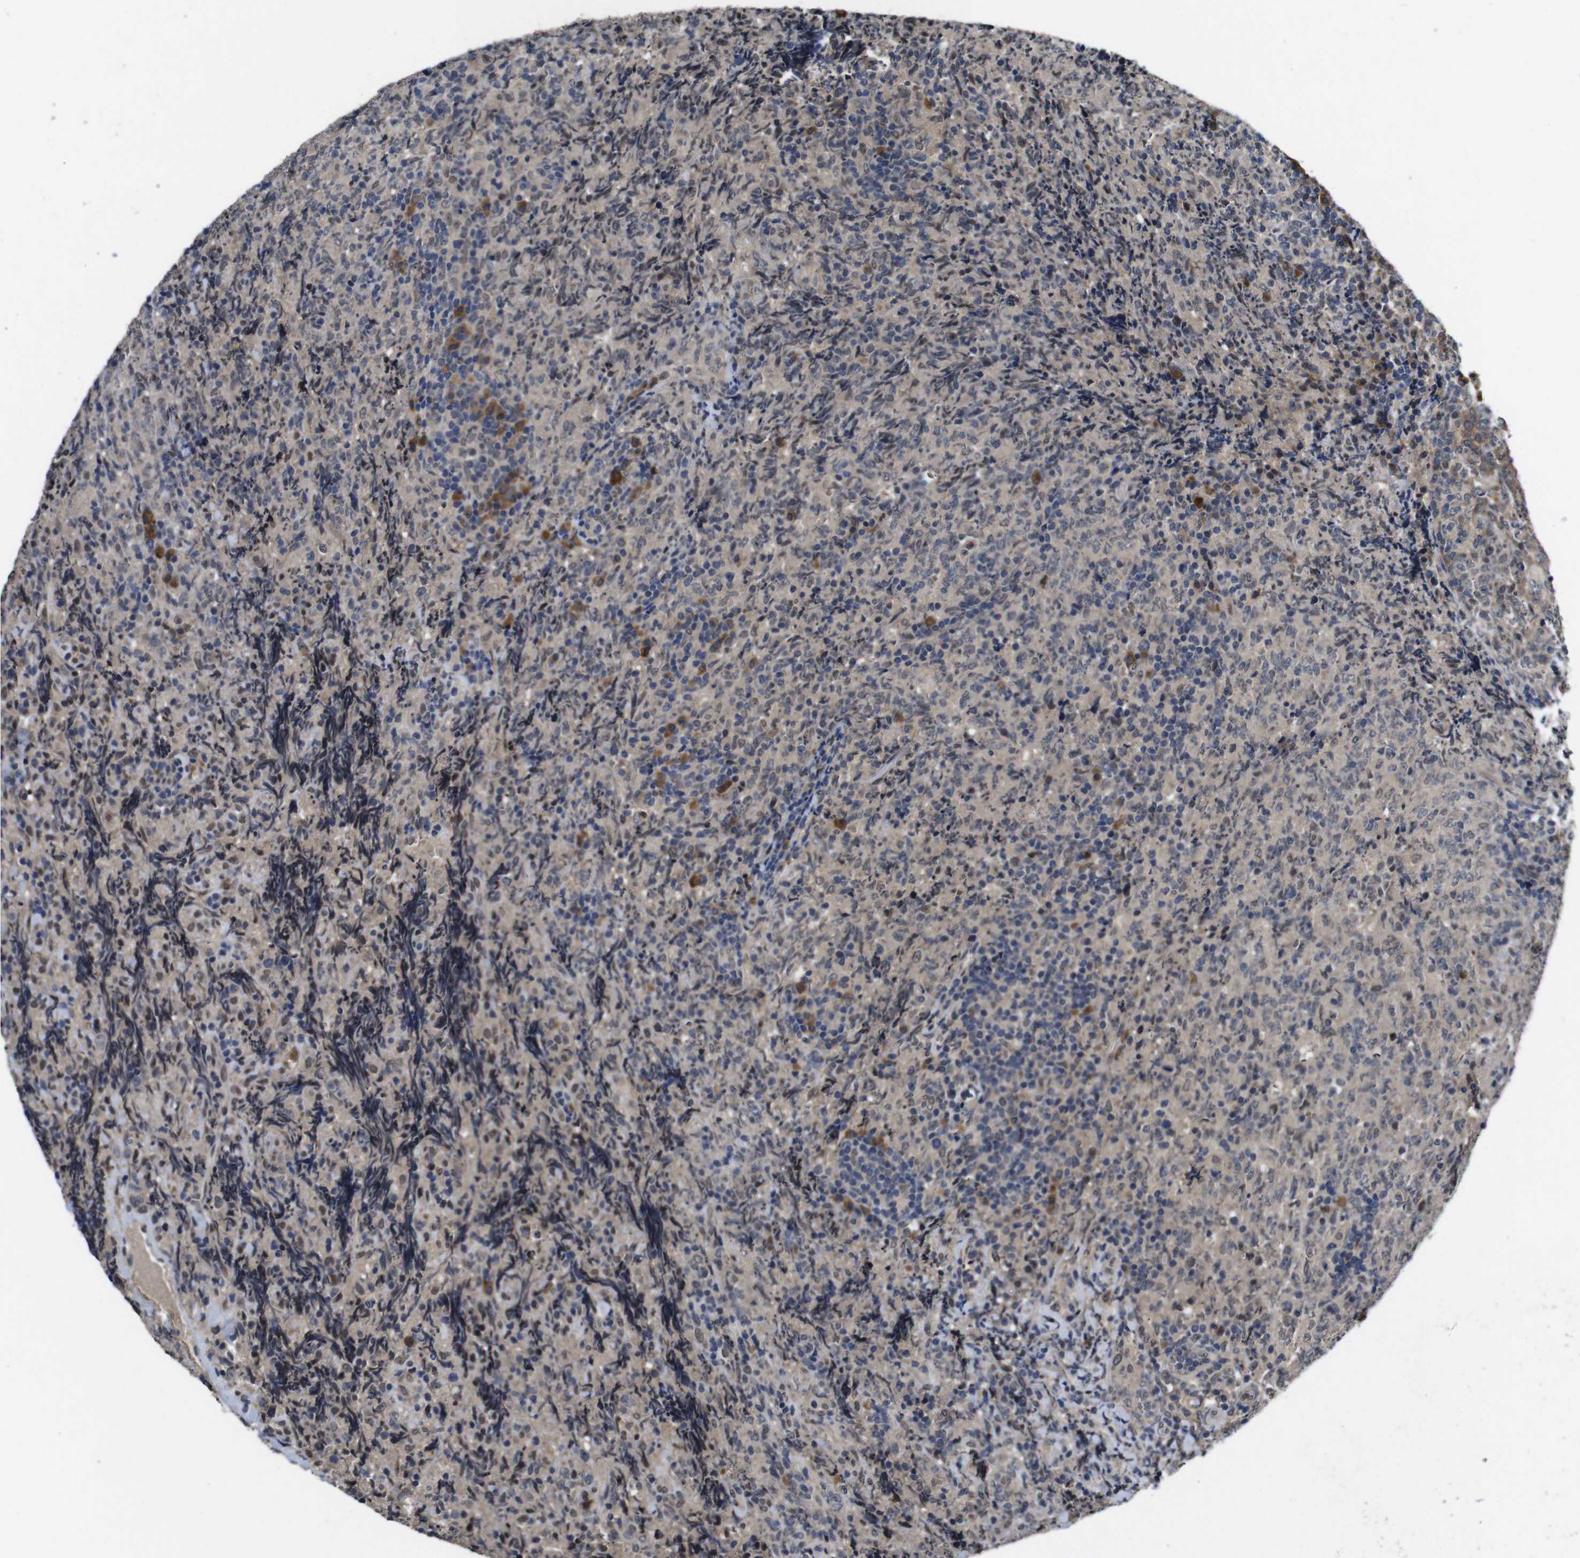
{"staining": {"intensity": "negative", "quantity": "none", "location": "none"}, "tissue": "lymphoma", "cell_type": "Tumor cells", "image_type": "cancer", "snomed": [{"axis": "morphology", "description": "Malignant lymphoma, non-Hodgkin's type, High grade"}, {"axis": "topography", "description": "Tonsil"}], "caption": "Tumor cells show no significant protein staining in lymphoma.", "gene": "ZBTB46", "patient": {"sex": "female", "age": 36}}